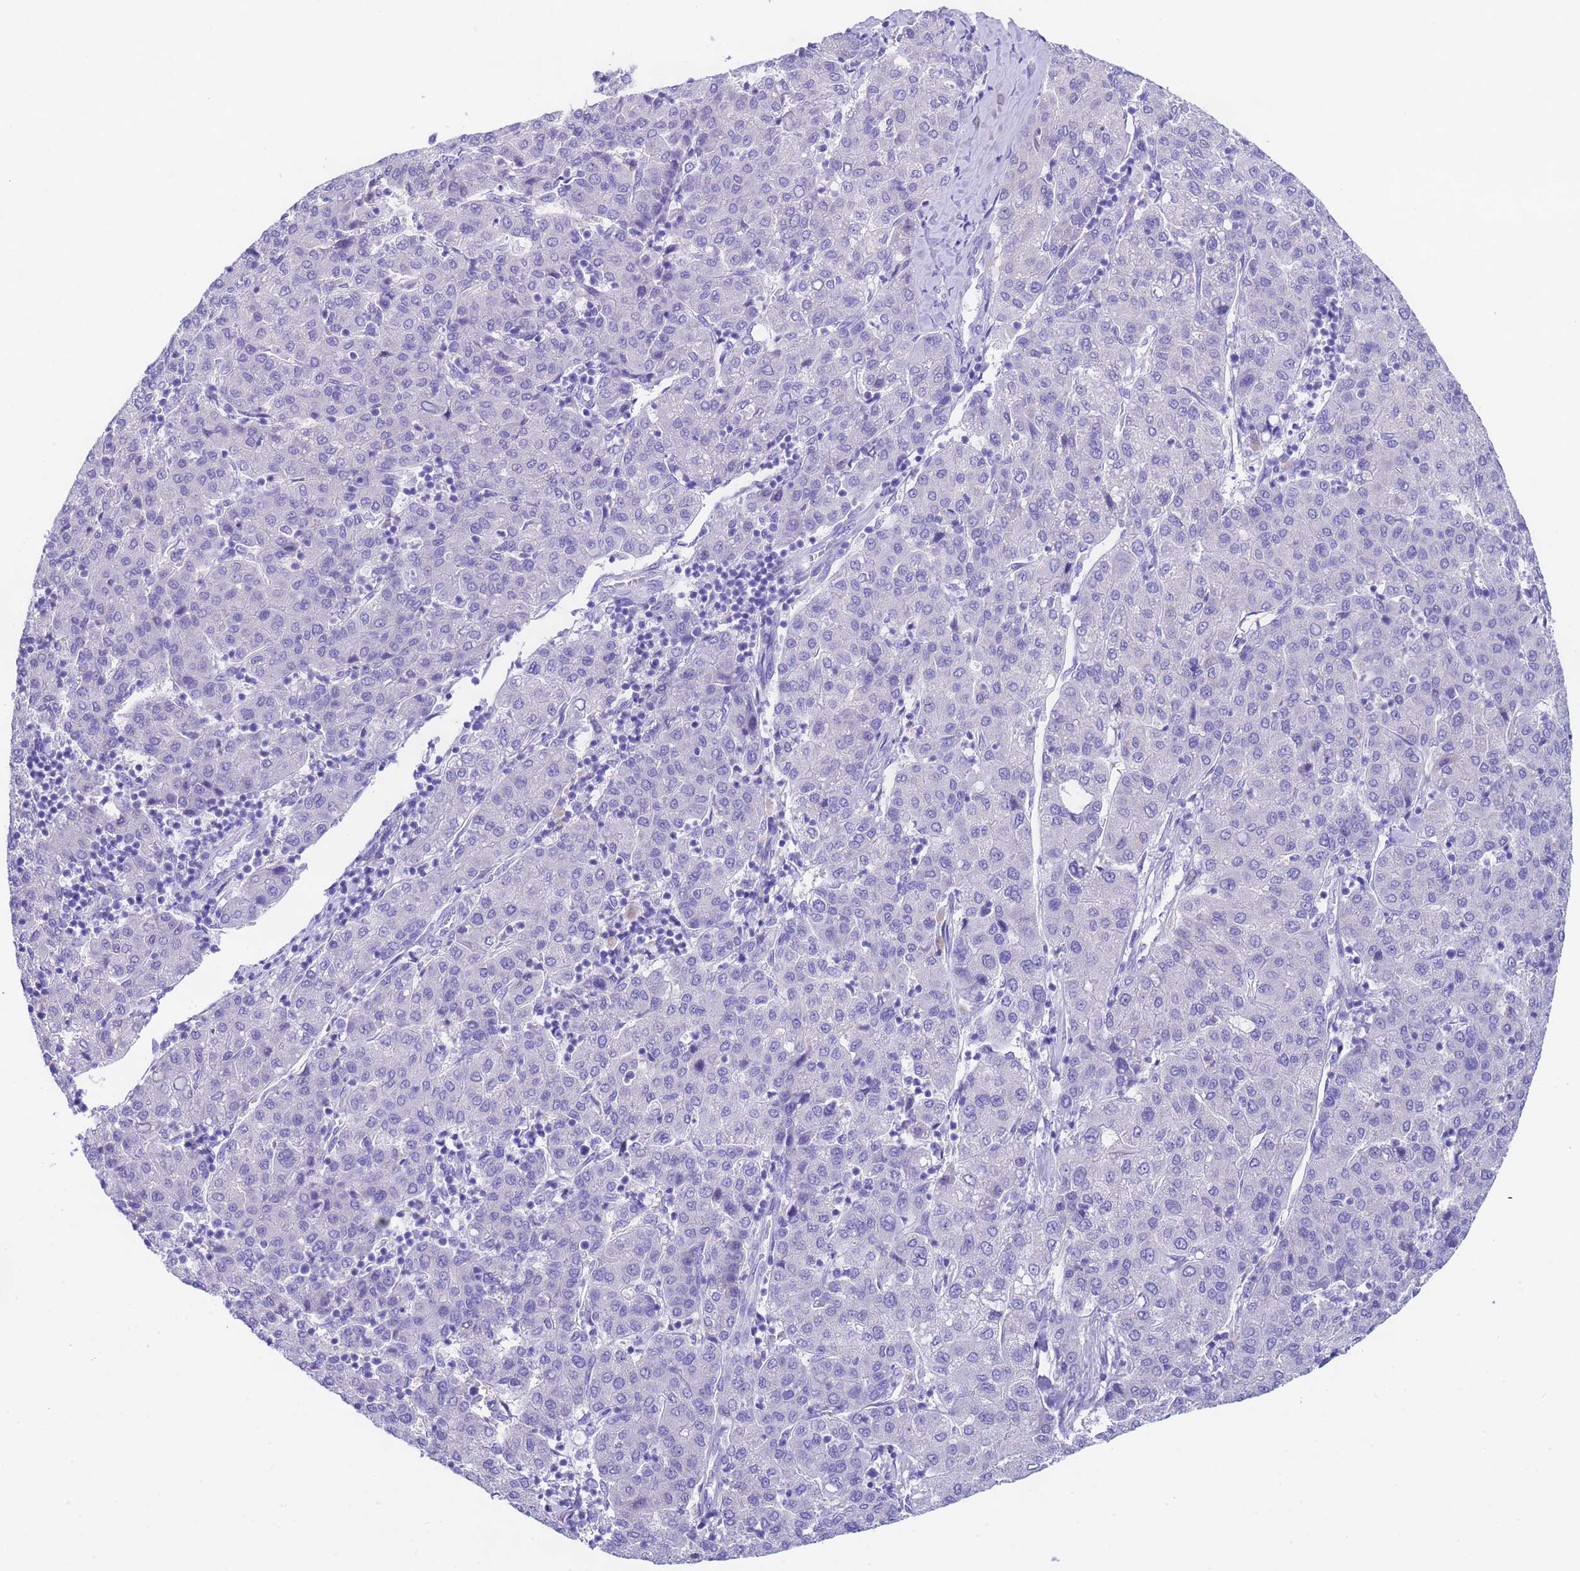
{"staining": {"intensity": "negative", "quantity": "none", "location": "none"}, "tissue": "liver cancer", "cell_type": "Tumor cells", "image_type": "cancer", "snomed": [{"axis": "morphology", "description": "Carcinoma, Hepatocellular, NOS"}, {"axis": "topography", "description": "Liver"}], "caption": "Protein analysis of liver hepatocellular carcinoma shows no significant expression in tumor cells.", "gene": "USP38", "patient": {"sex": "male", "age": 65}}